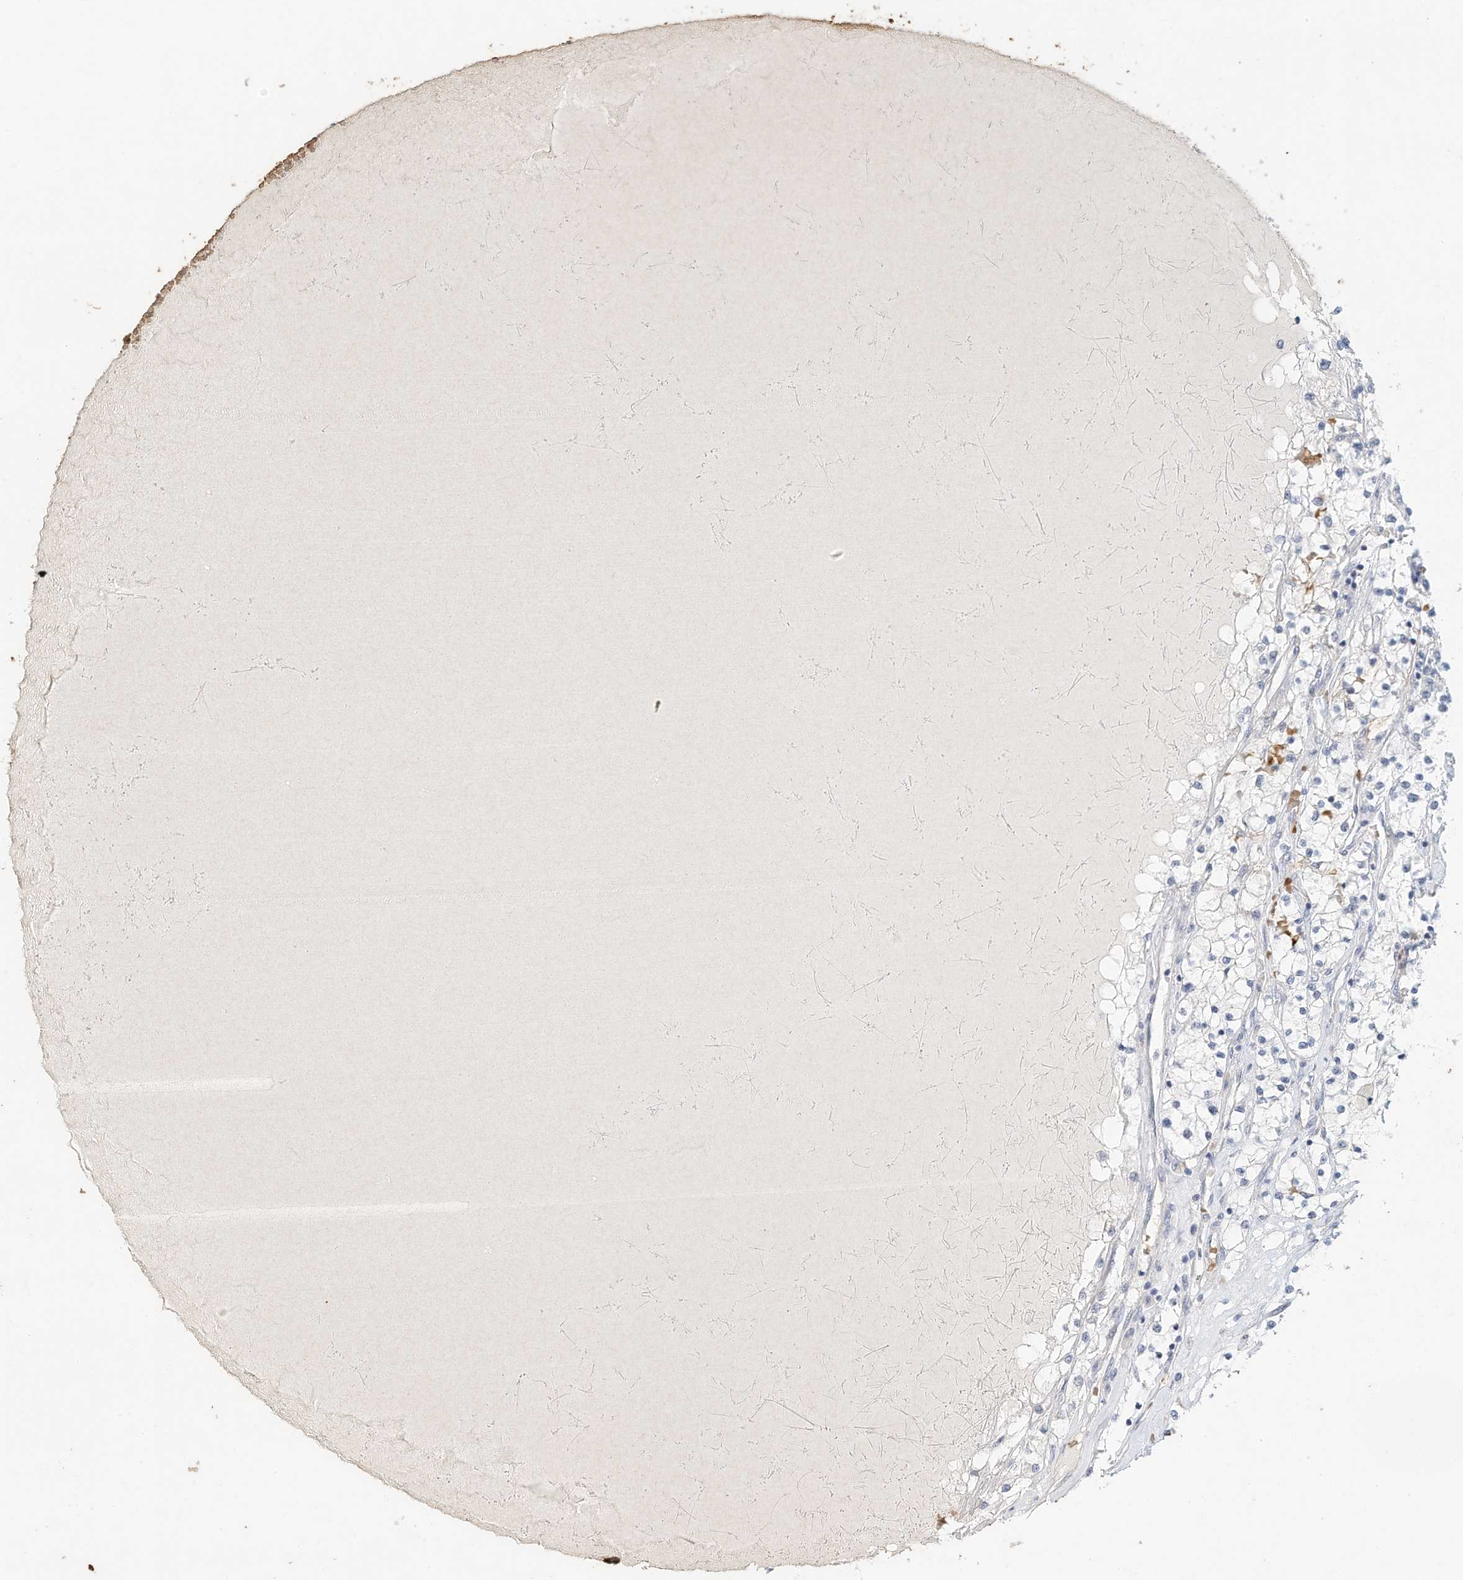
{"staining": {"intensity": "negative", "quantity": "none", "location": "none"}, "tissue": "renal cancer", "cell_type": "Tumor cells", "image_type": "cancer", "snomed": [{"axis": "morphology", "description": "Normal tissue, NOS"}, {"axis": "morphology", "description": "Adenocarcinoma, NOS"}, {"axis": "topography", "description": "Kidney"}], "caption": "Tumor cells show no significant expression in adenocarcinoma (renal).", "gene": "RCAN3", "patient": {"sex": "male", "age": 68}}